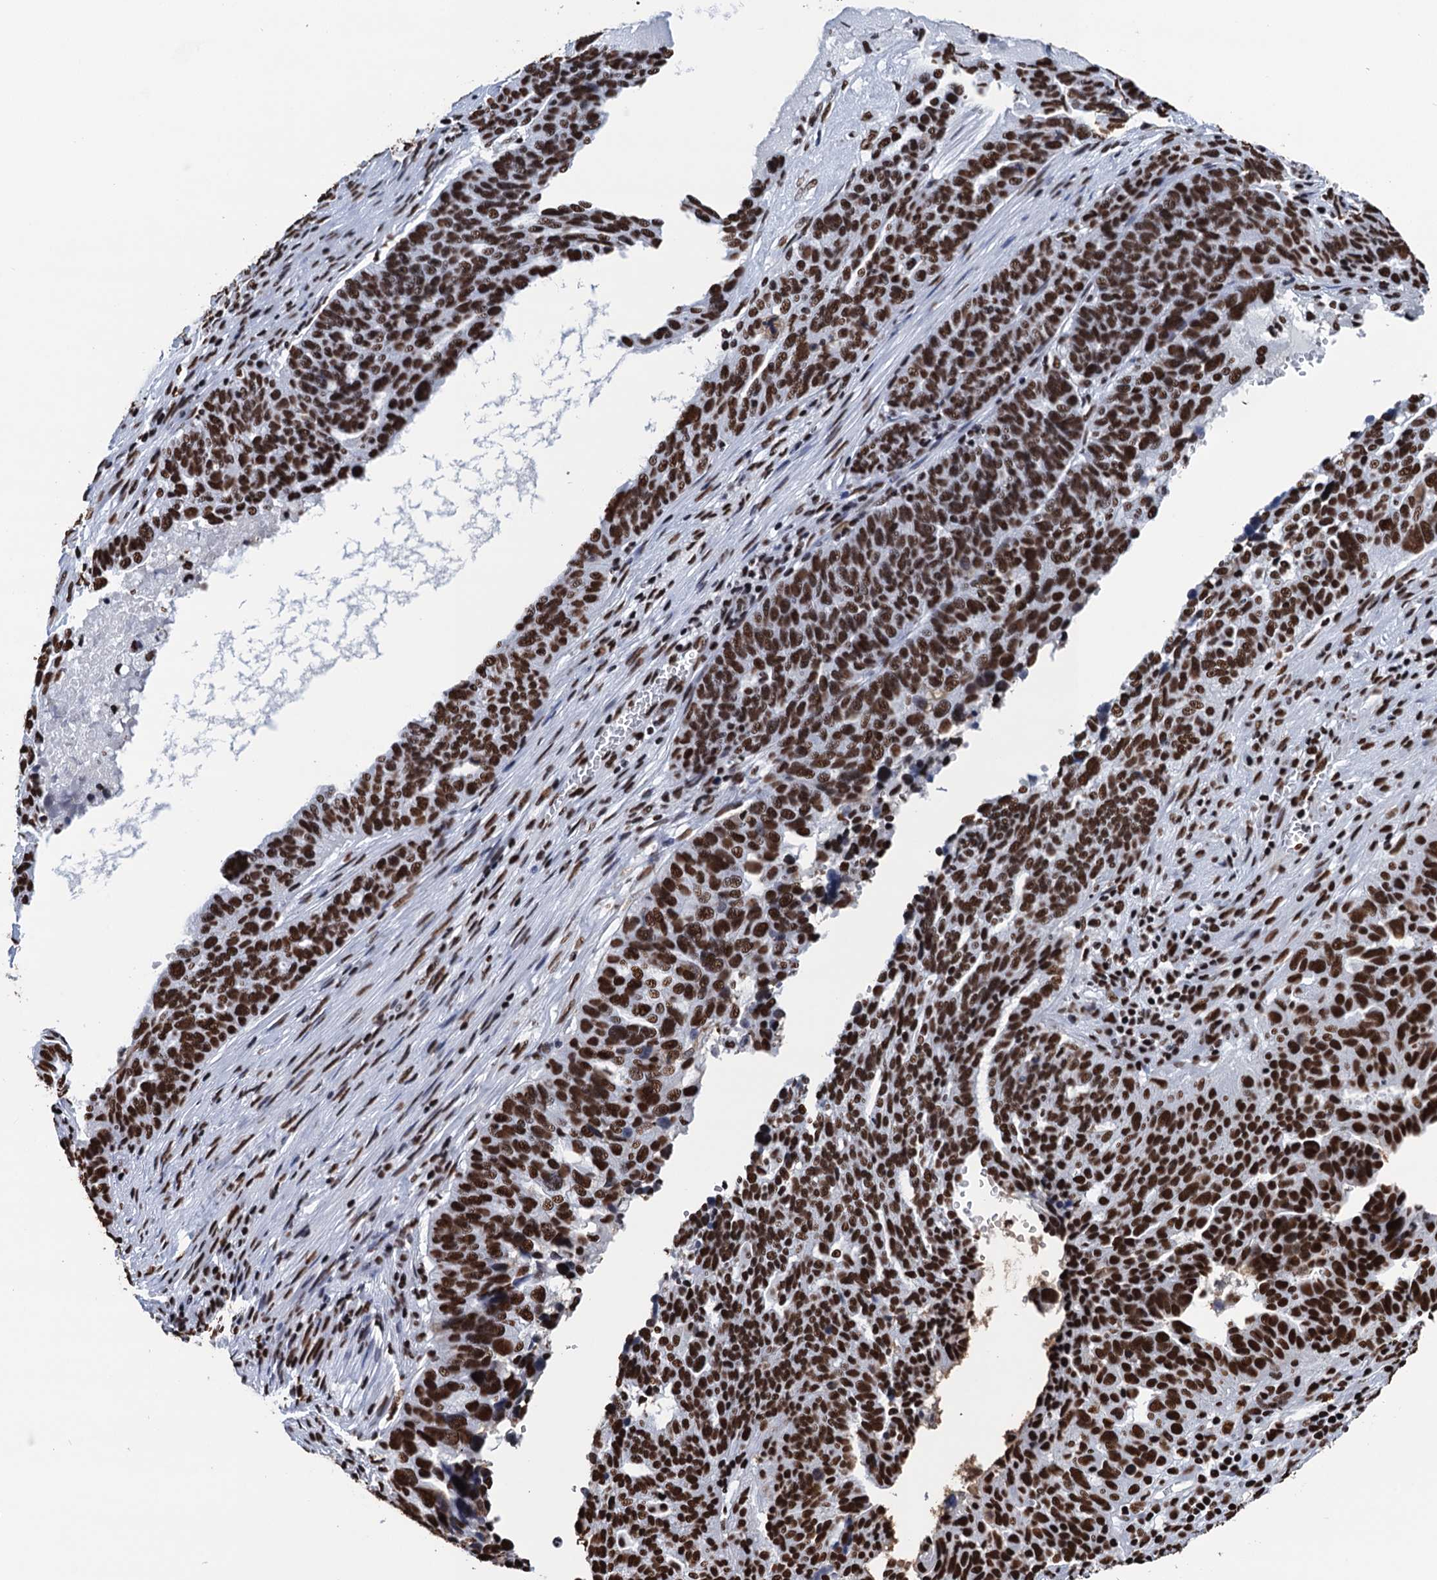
{"staining": {"intensity": "strong", "quantity": ">75%", "location": "nuclear"}, "tissue": "ovarian cancer", "cell_type": "Tumor cells", "image_type": "cancer", "snomed": [{"axis": "morphology", "description": "Cystadenocarcinoma, serous, NOS"}, {"axis": "topography", "description": "Ovary"}], "caption": "IHC image of serous cystadenocarcinoma (ovarian) stained for a protein (brown), which displays high levels of strong nuclear positivity in about >75% of tumor cells.", "gene": "UBA2", "patient": {"sex": "female", "age": 59}}